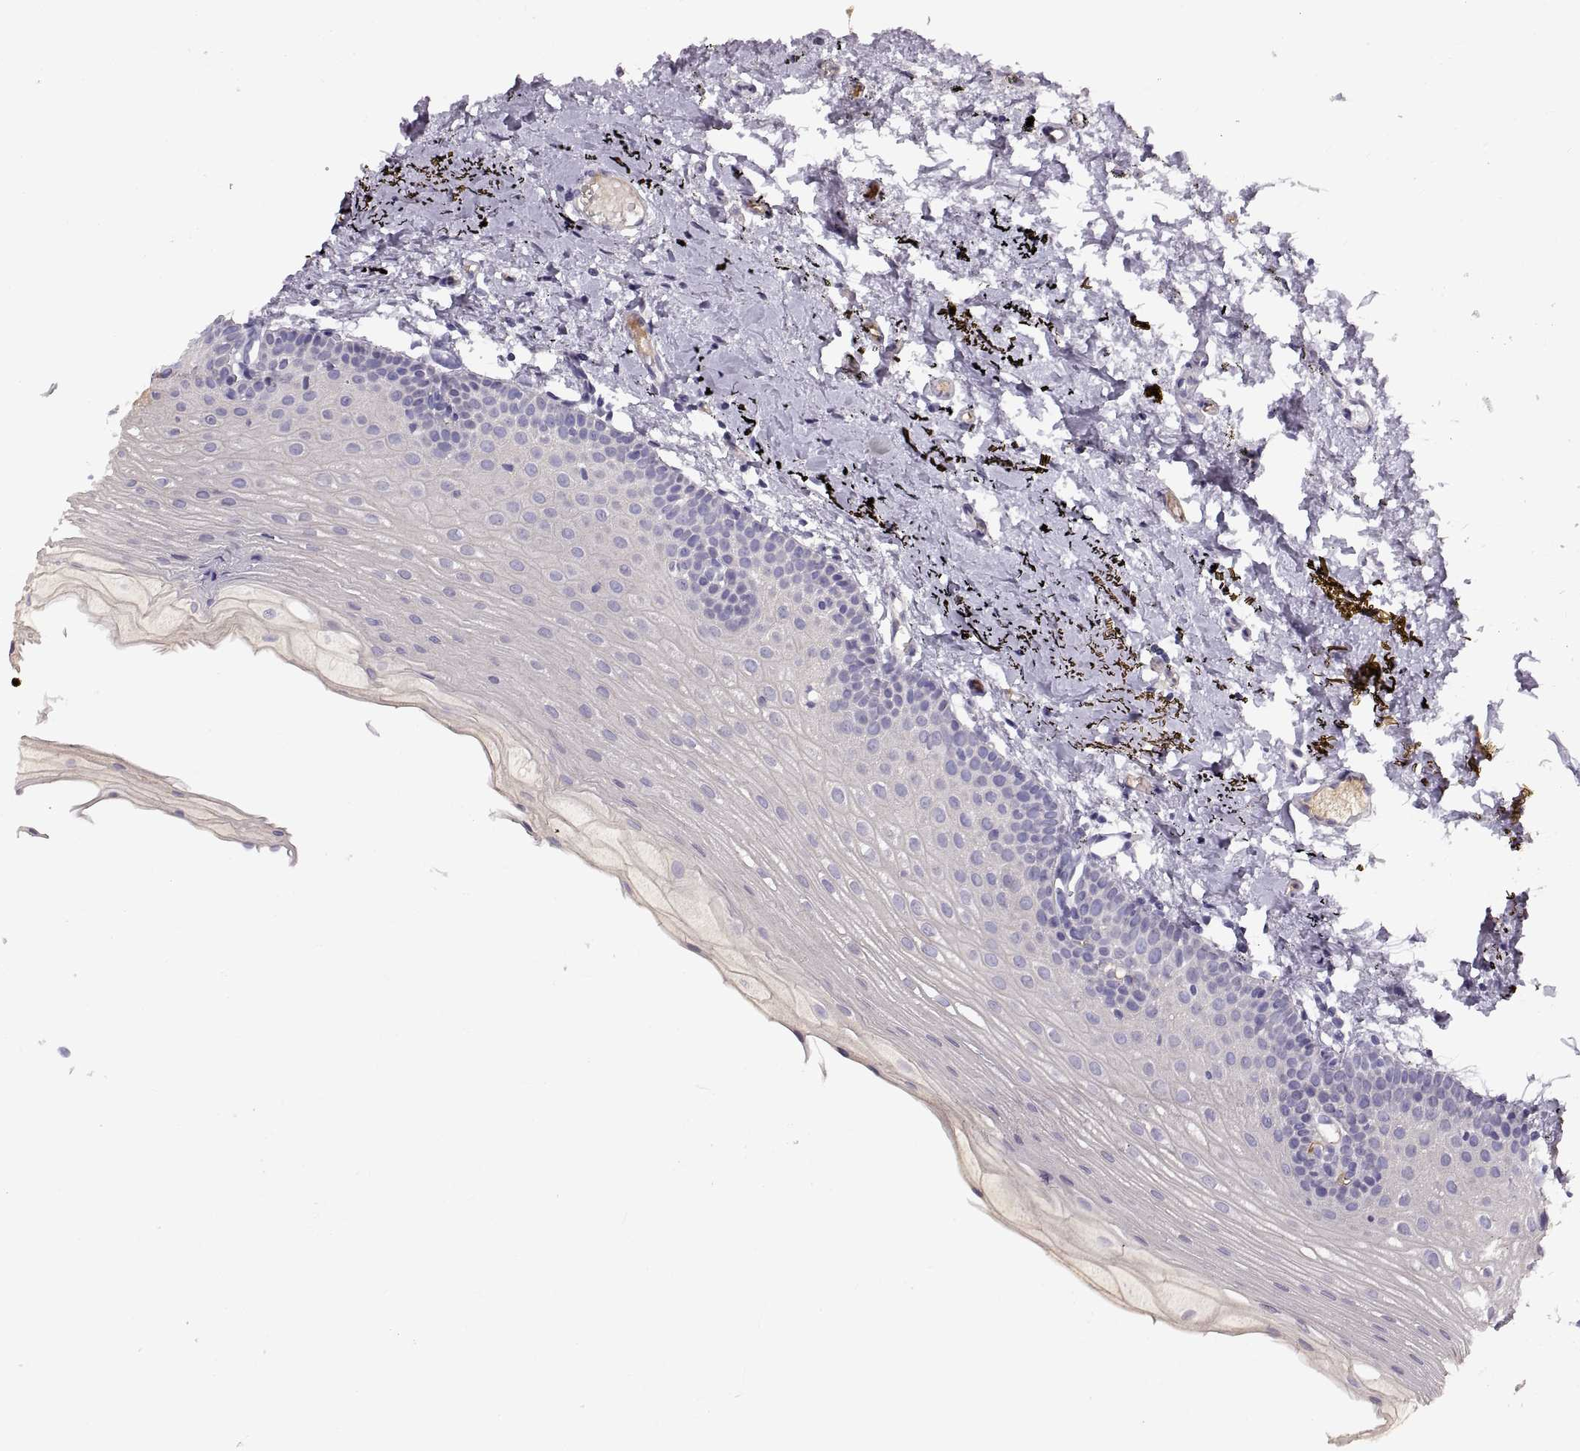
{"staining": {"intensity": "negative", "quantity": "none", "location": "none"}, "tissue": "oral mucosa", "cell_type": "Squamous epithelial cells", "image_type": "normal", "snomed": [{"axis": "morphology", "description": "Normal tissue, NOS"}, {"axis": "topography", "description": "Oral tissue"}], "caption": "Immunohistochemistry (IHC) of unremarkable human oral mucosa reveals no staining in squamous epithelial cells.", "gene": "ADAM32", "patient": {"sex": "female", "age": 57}}